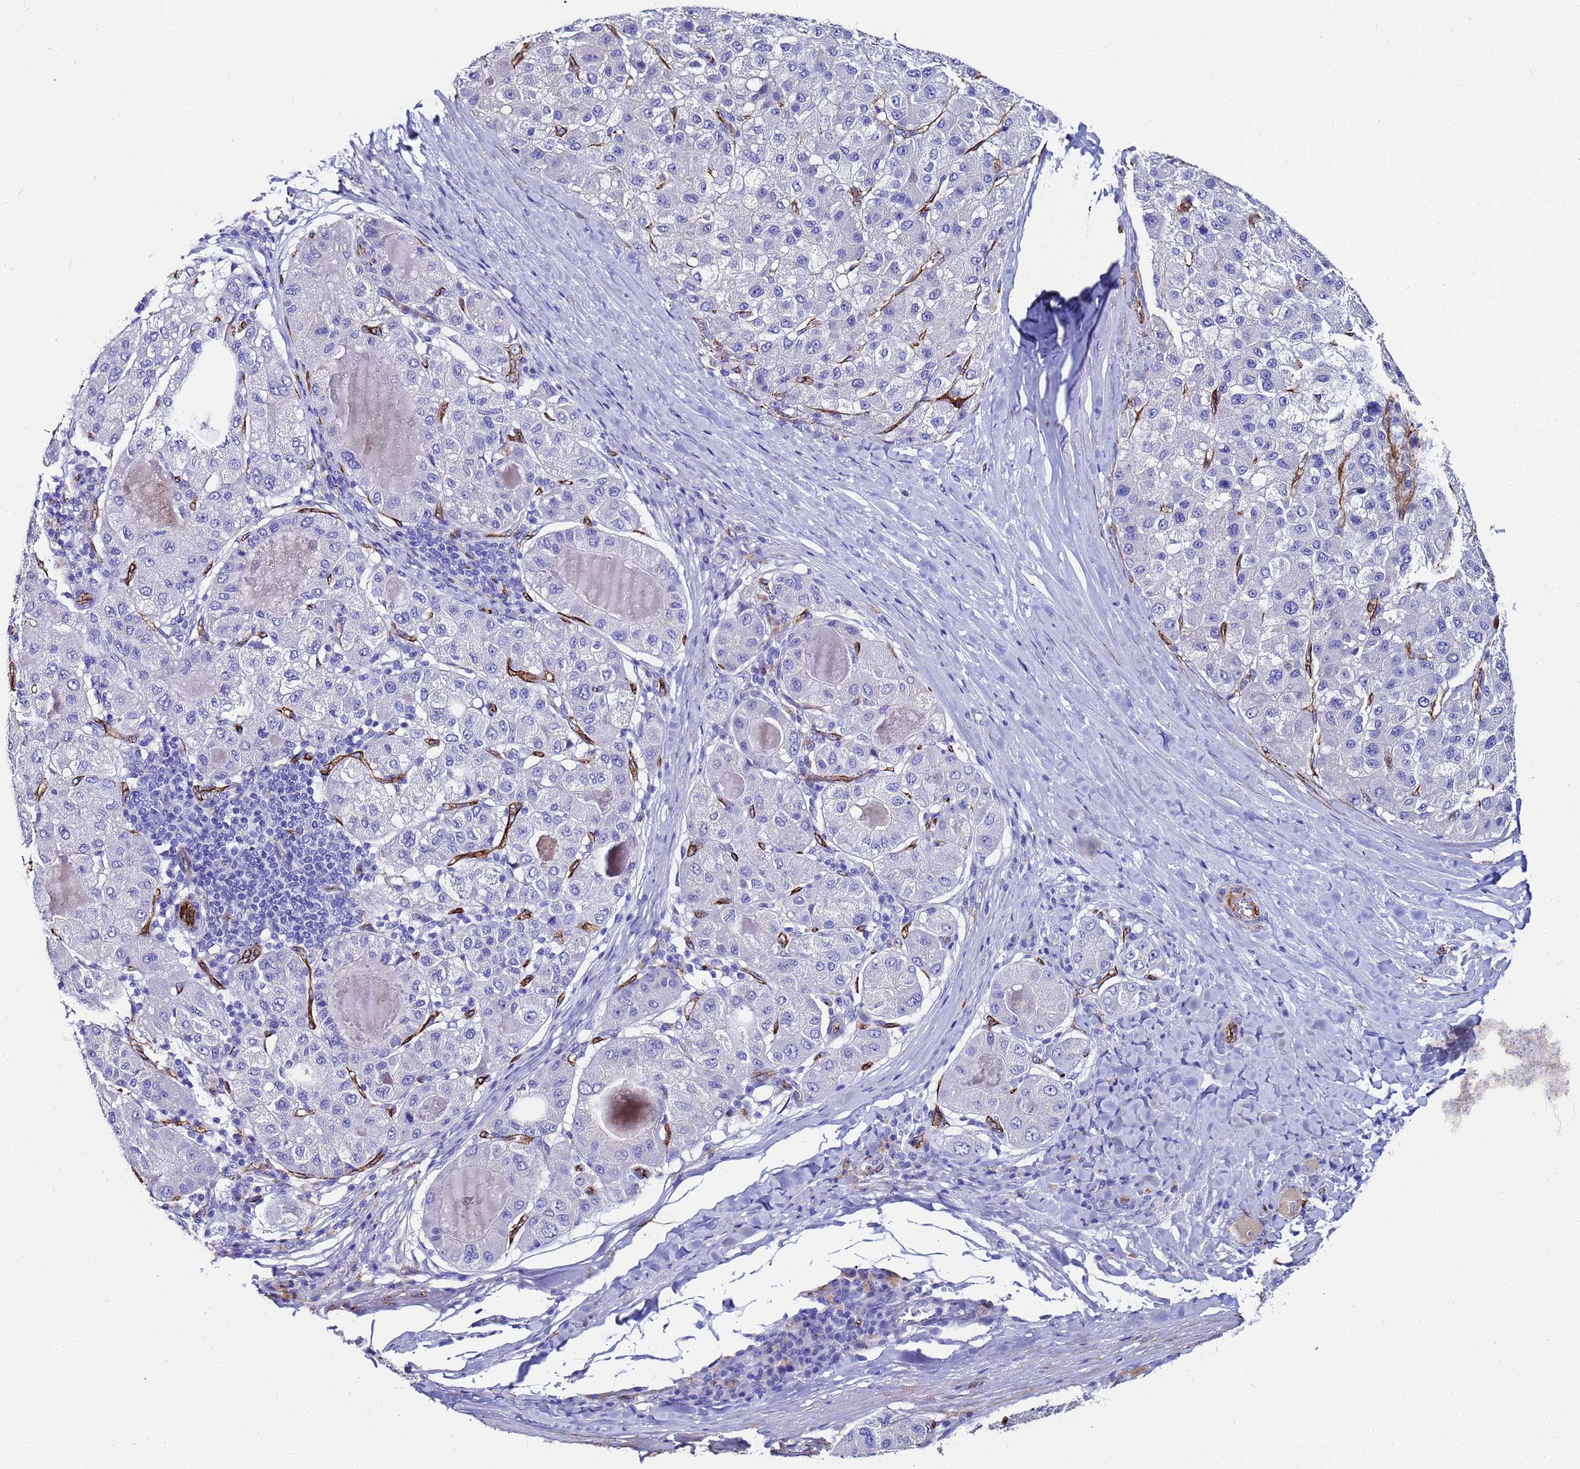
{"staining": {"intensity": "negative", "quantity": "none", "location": "none"}, "tissue": "liver cancer", "cell_type": "Tumor cells", "image_type": "cancer", "snomed": [{"axis": "morphology", "description": "Carcinoma, Hepatocellular, NOS"}, {"axis": "topography", "description": "Liver"}], "caption": "A photomicrograph of human liver hepatocellular carcinoma is negative for staining in tumor cells.", "gene": "ADIPOQ", "patient": {"sex": "male", "age": 80}}